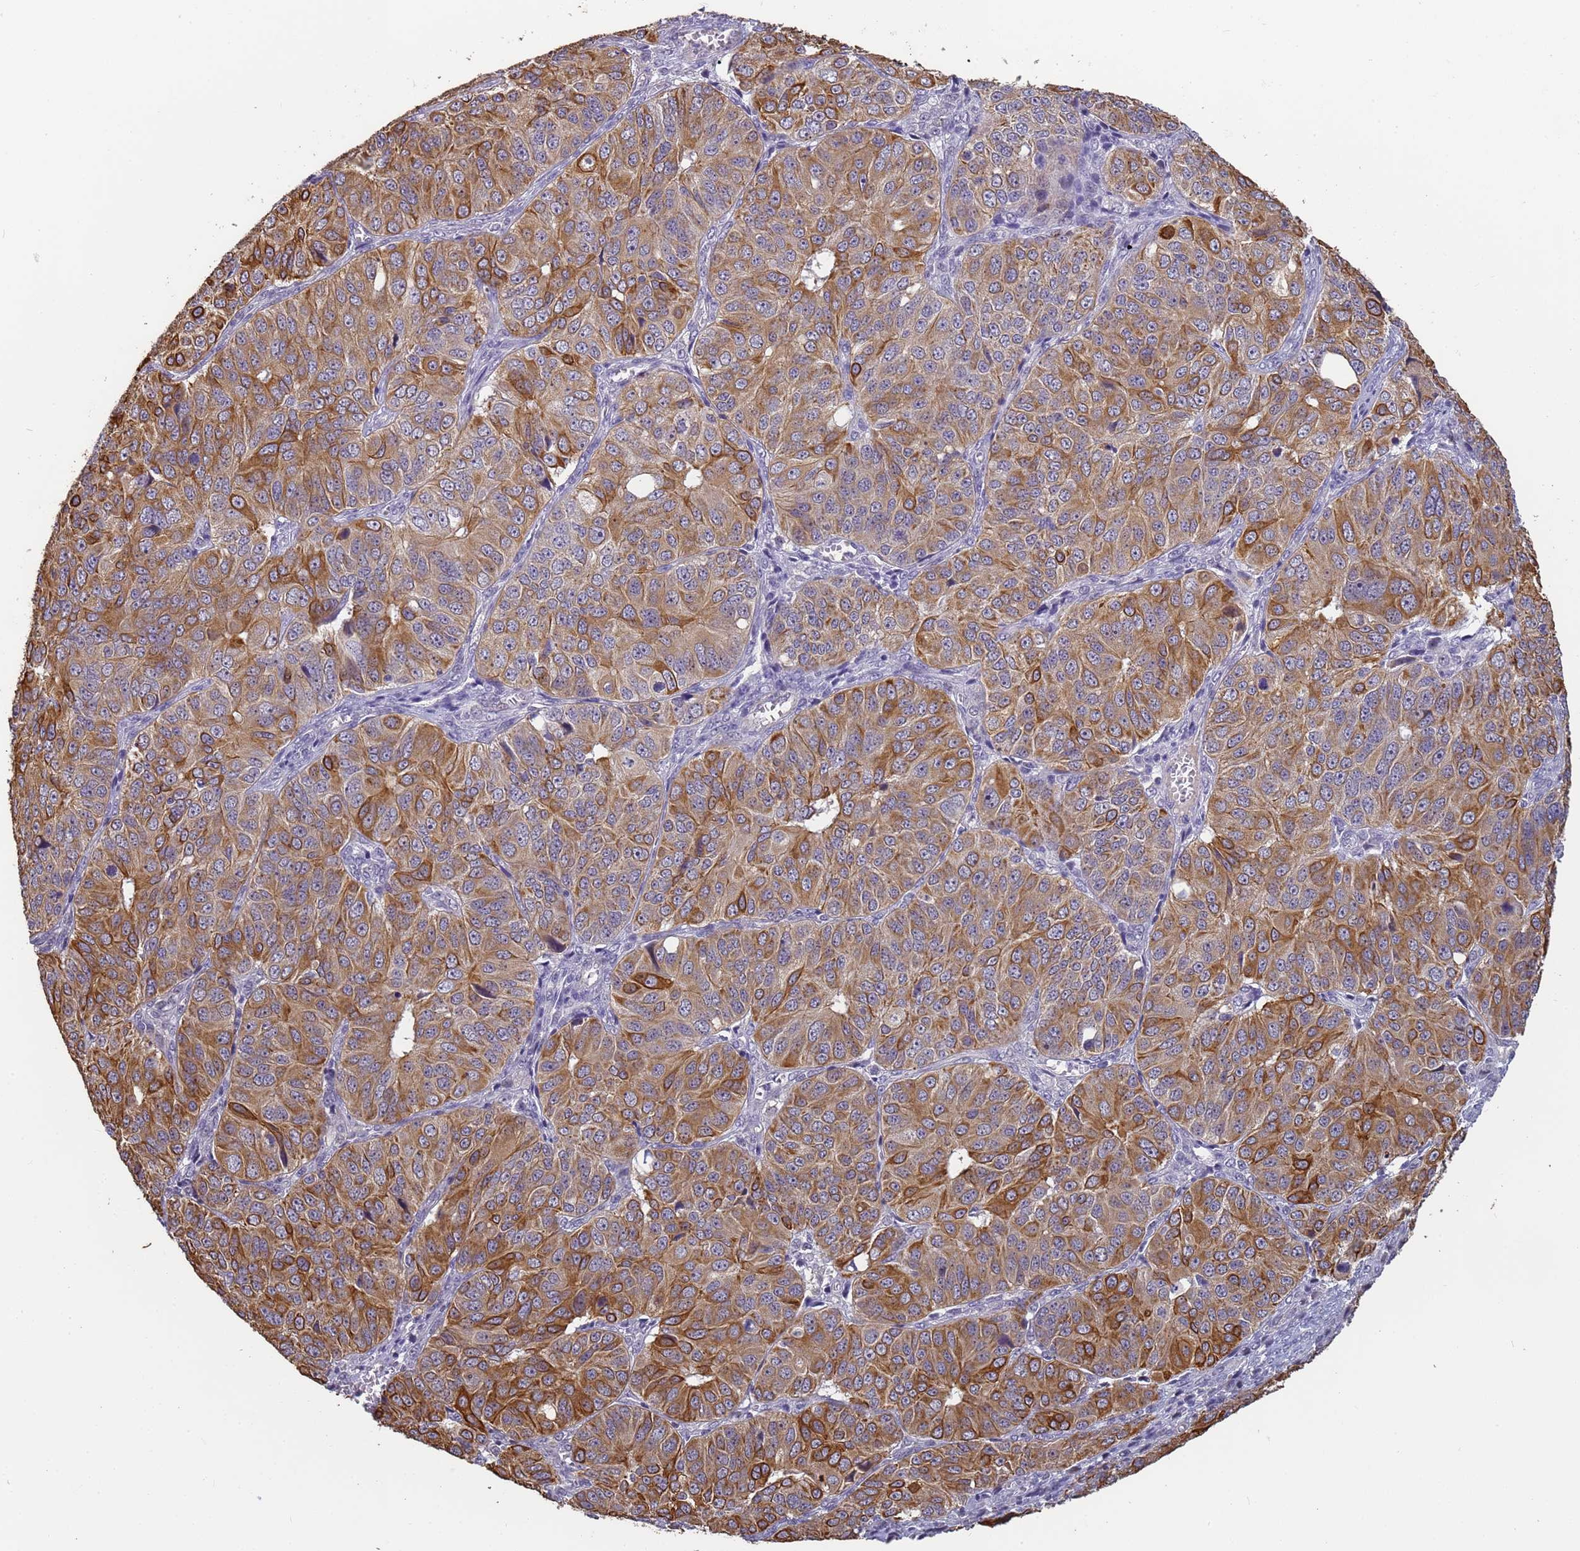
{"staining": {"intensity": "strong", "quantity": ">75%", "location": "cytoplasmic/membranous"}, "tissue": "ovarian cancer", "cell_type": "Tumor cells", "image_type": "cancer", "snomed": [{"axis": "morphology", "description": "Carcinoma, endometroid"}, {"axis": "topography", "description": "Ovary"}], "caption": "Ovarian cancer (endometroid carcinoma) stained for a protein displays strong cytoplasmic/membranous positivity in tumor cells.", "gene": "VWA3A", "patient": {"sex": "female", "age": 51}}